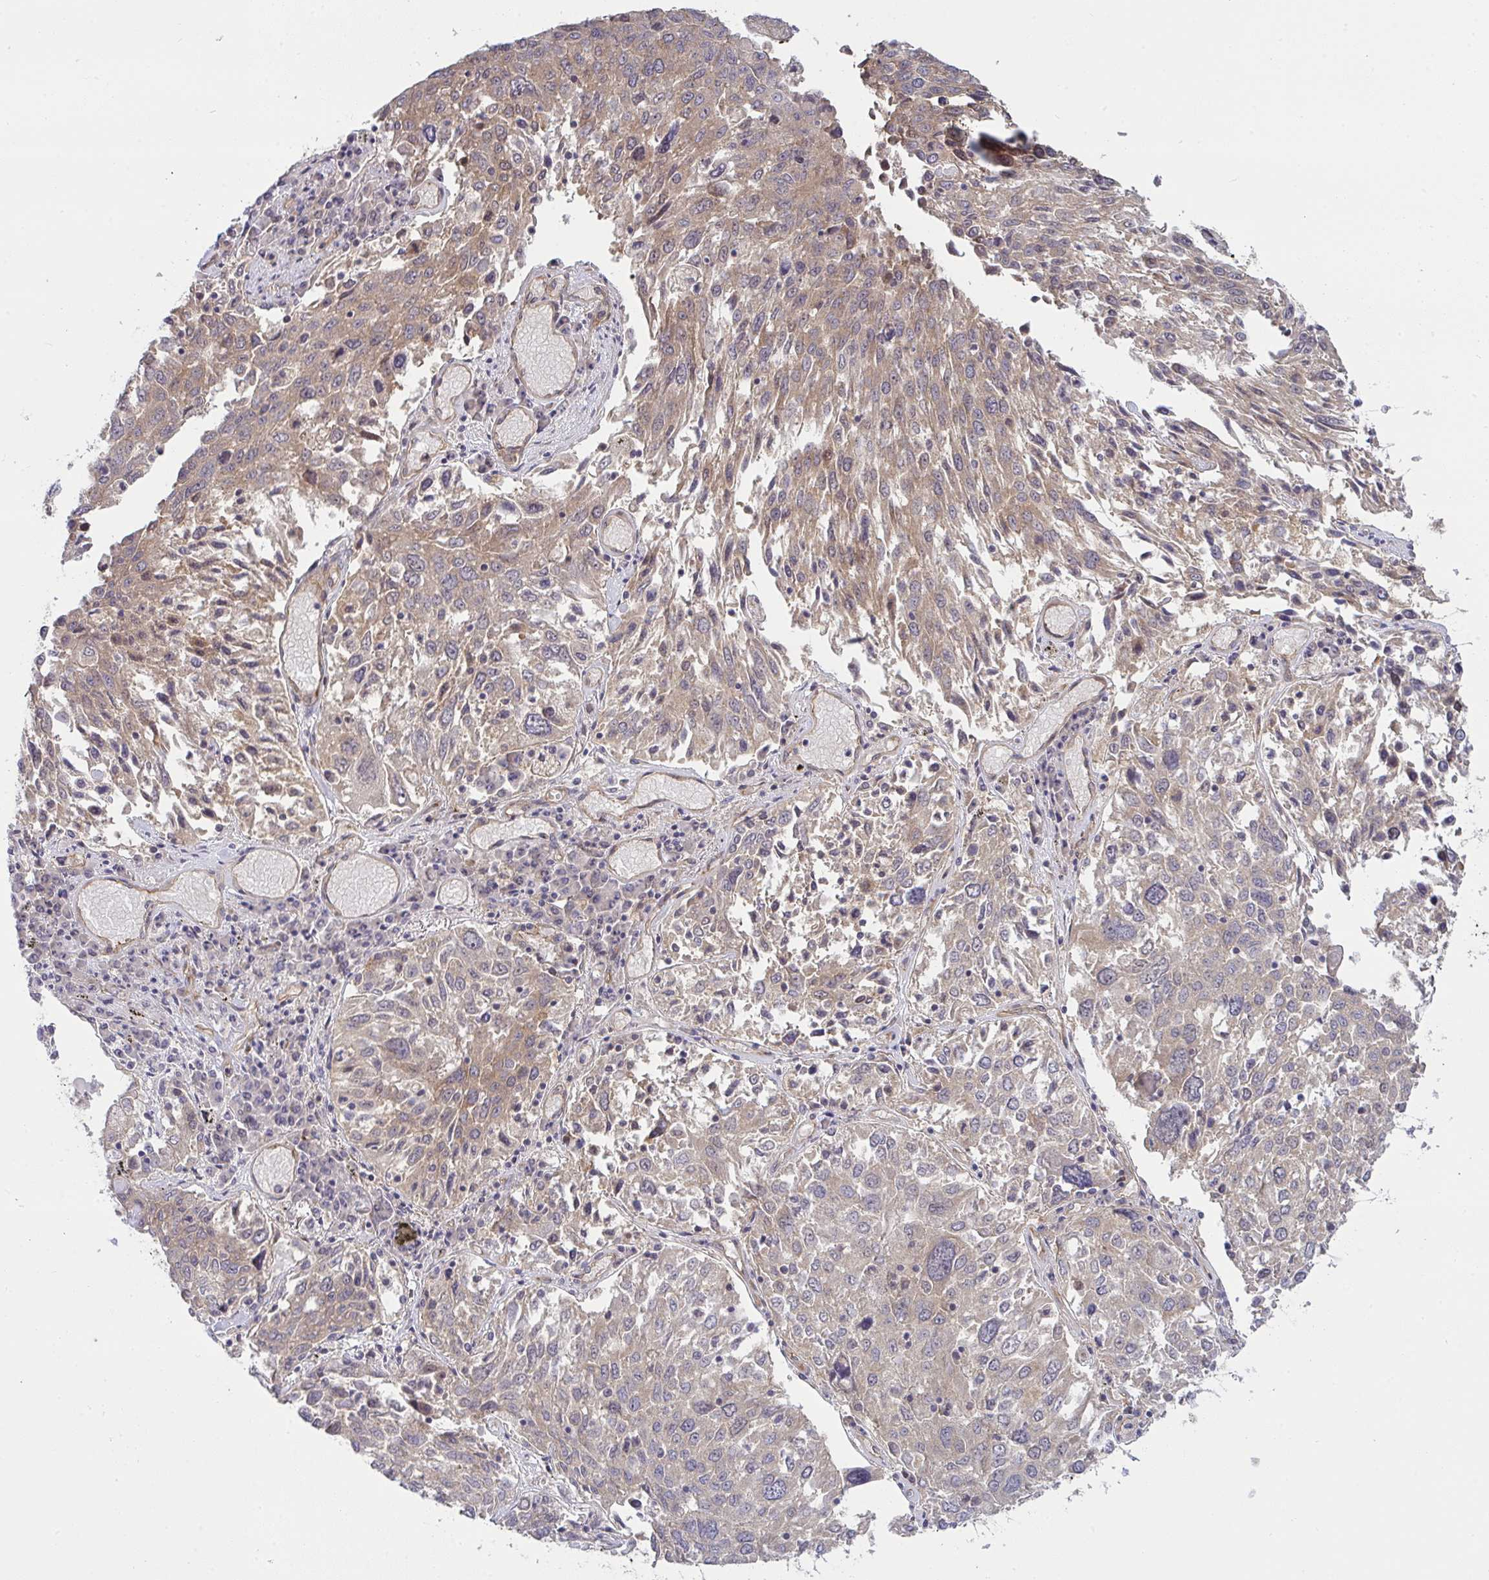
{"staining": {"intensity": "moderate", "quantity": "25%-75%", "location": "cytoplasmic/membranous"}, "tissue": "lung cancer", "cell_type": "Tumor cells", "image_type": "cancer", "snomed": [{"axis": "morphology", "description": "Squamous cell carcinoma, NOS"}, {"axis": "topography", "description": "Lung"}], "caption": "A photomicrograph of human lung cancer stained for a protein reveals moderate cytoplasmic/membranous brown staining in tumor cells.", "gene": "CASP9", "patient": {"sex": "male", "age": 65}}